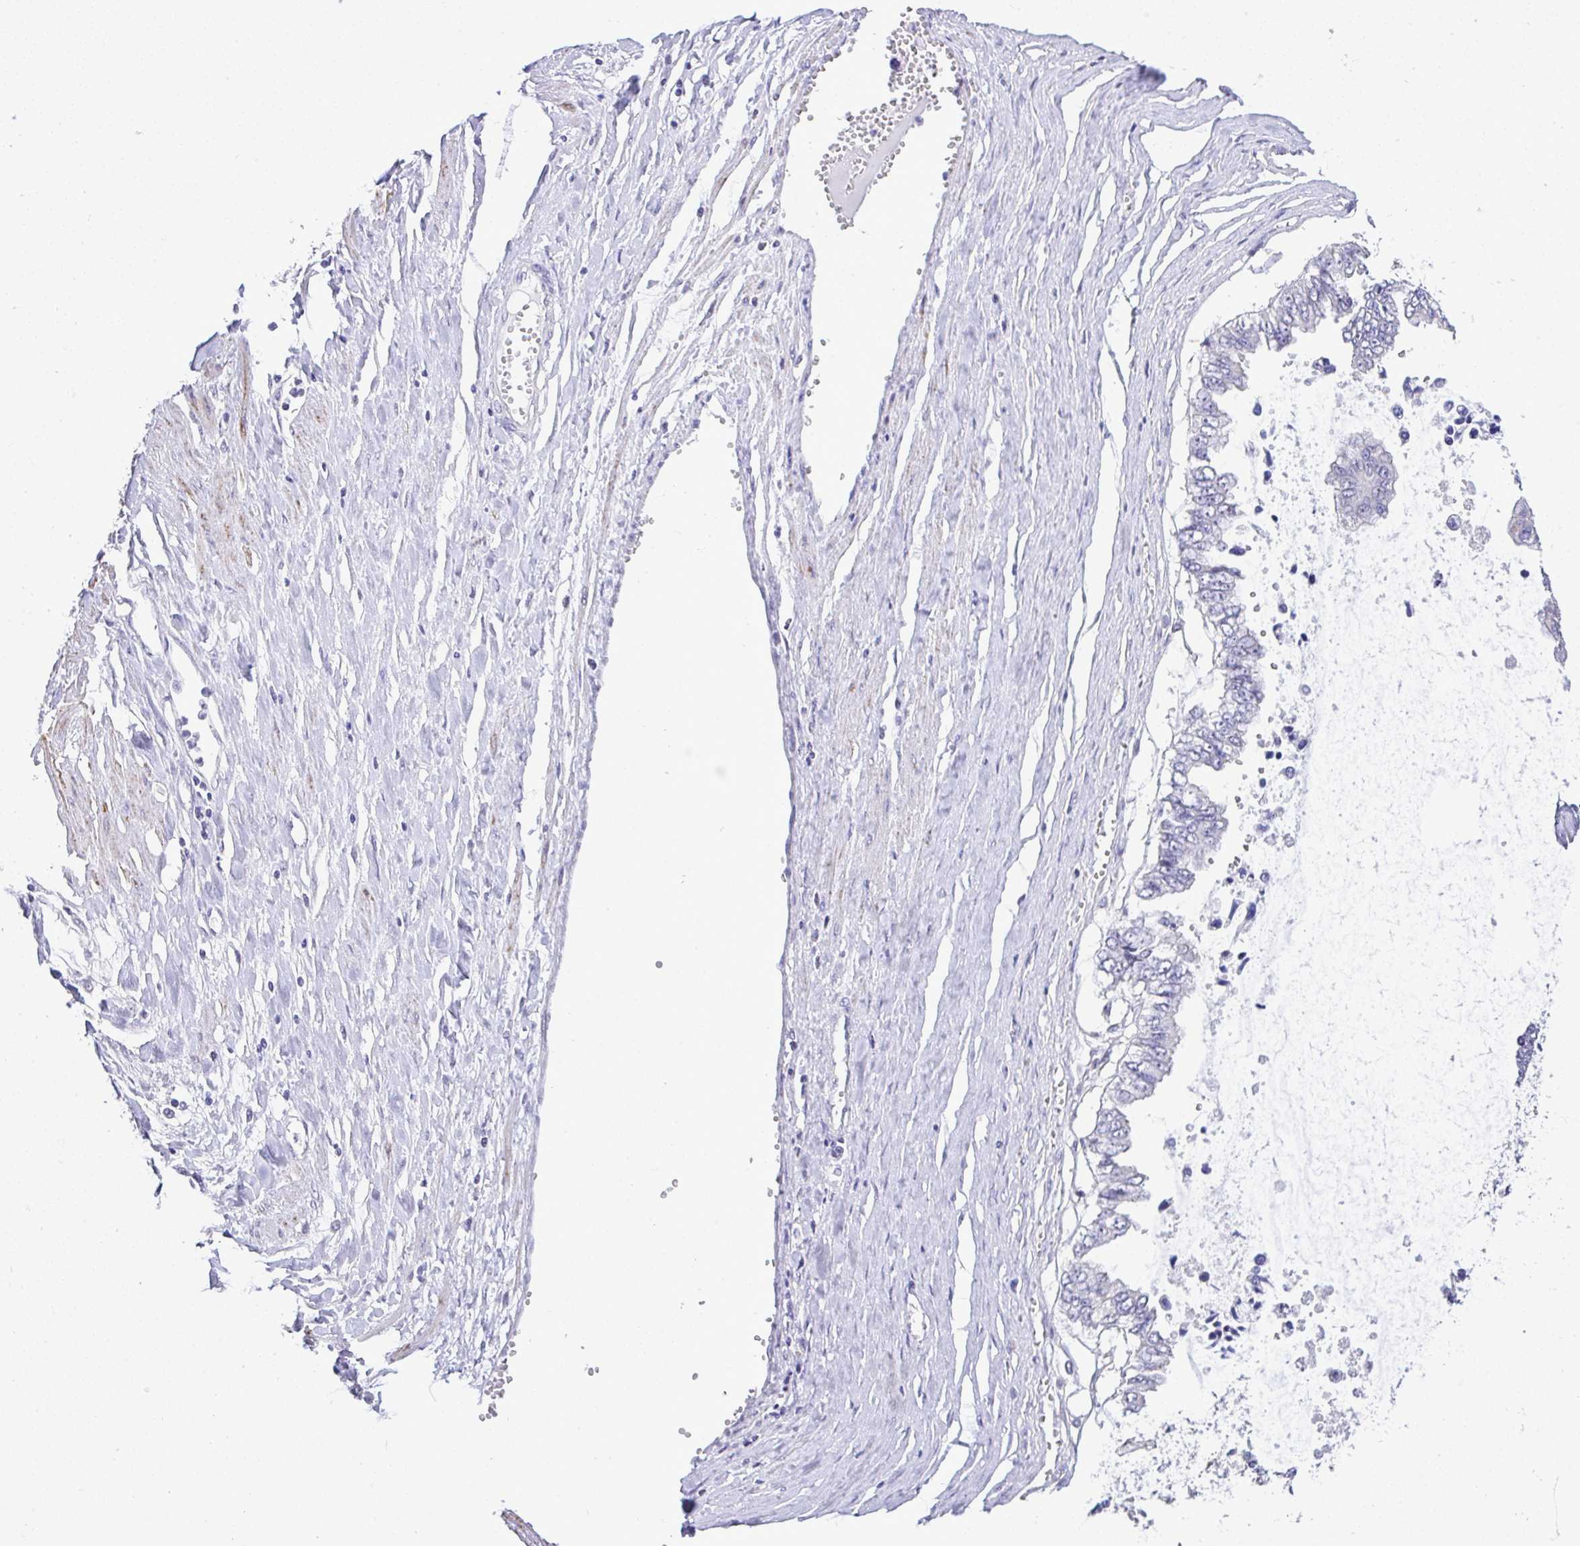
{"staining": {"intensity": "negative", "quantity": "none", "location": "none"}, "tissue": "ovarian cancer", "cell_type": "Tumor cells", "image_type": "cancer", "snomed": [{"axis": "morphology", "description": "Cystadenocarcinoma, mucinous, NOS"}, {"axis": "topography", "description": "Ovary"}], "caption": "Immunohistochemical staining of human ovarian cancer (mucinous cystadenocarcinoma) shows no significant staining in tumor cells.", "gene": "CTU1", "patient": {"sex": "female", "age": 72}}